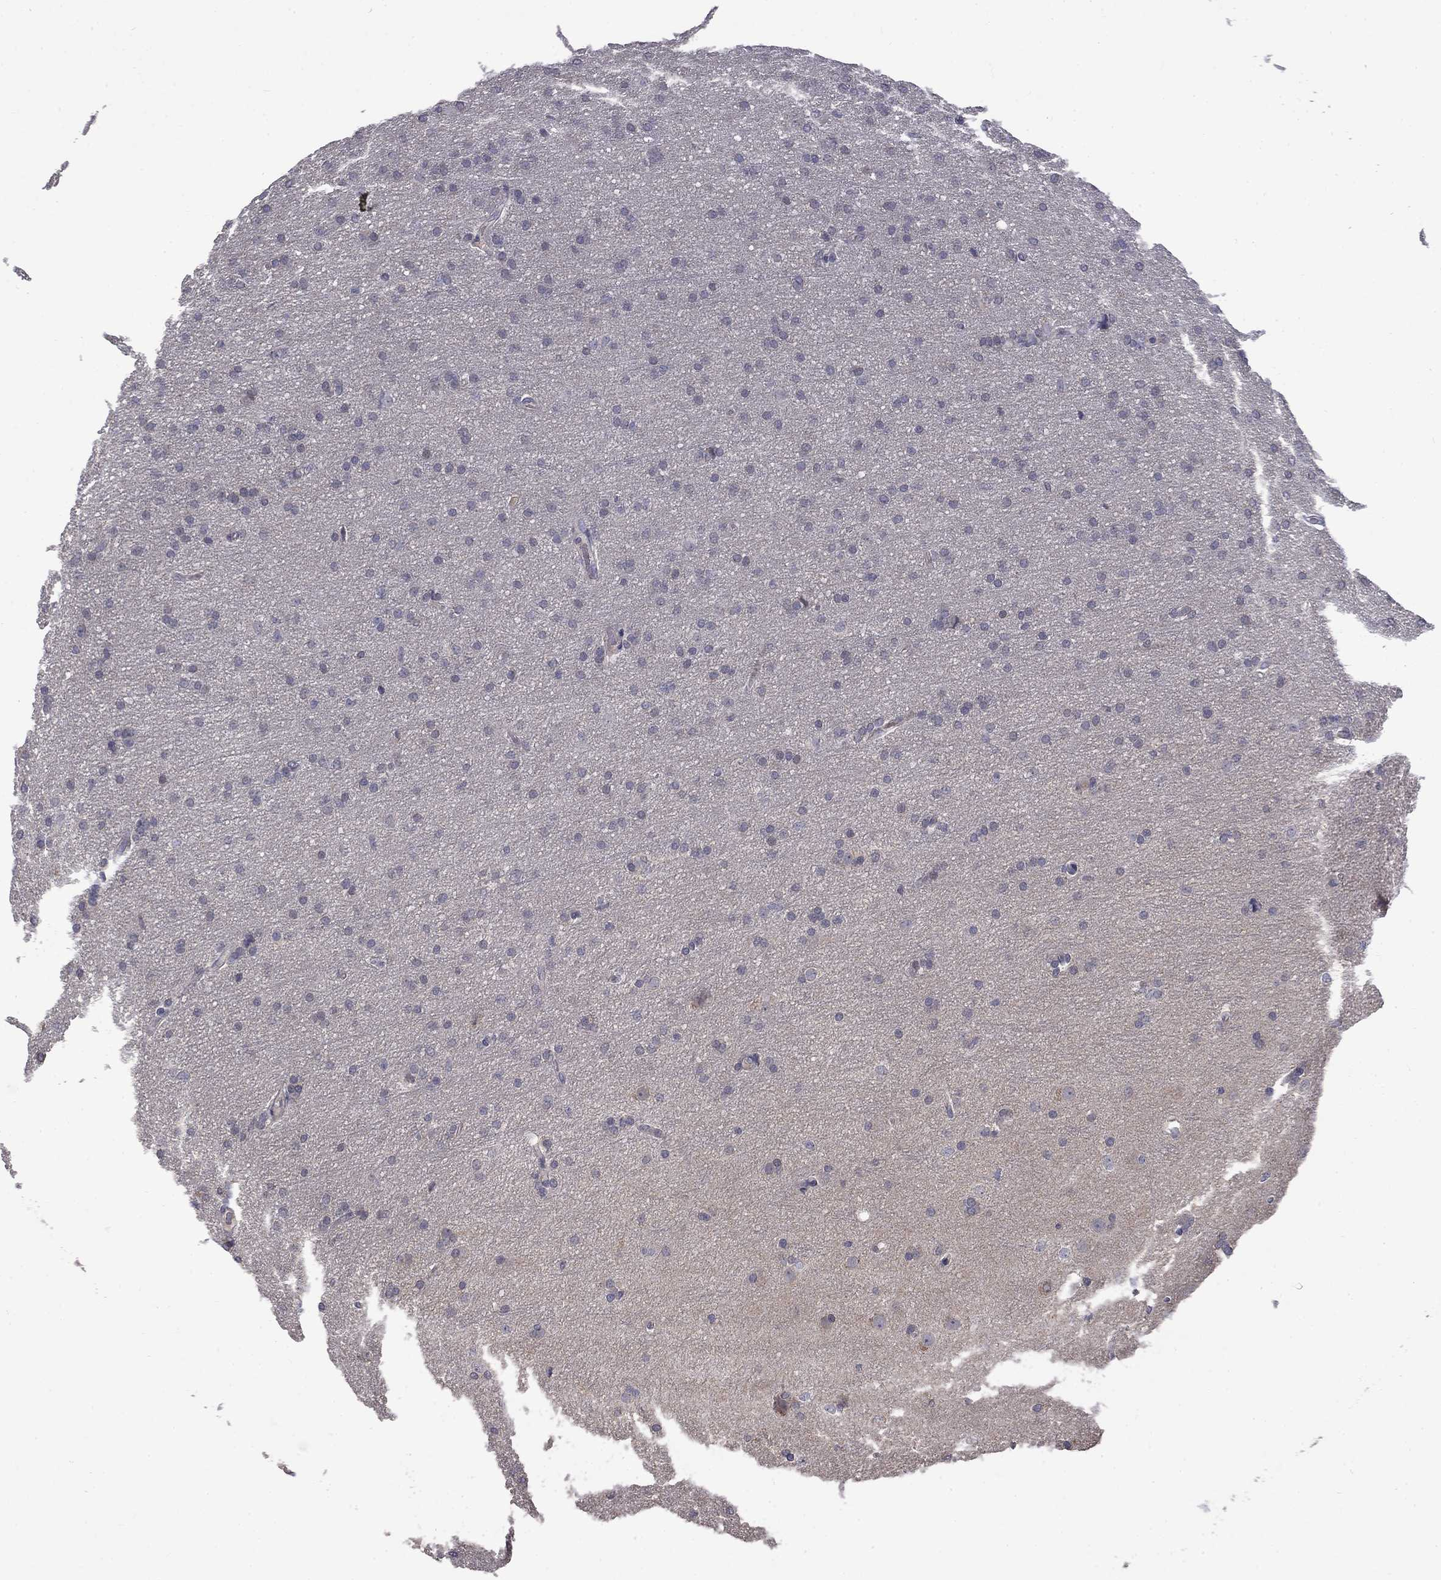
{"staining": {"intensity": "negative", "quantity": "none", "location": "none"}, "tissue": "glioma", "cell_type": "Tumor cells", "image_type": "cancer", "snomed": [{"axis": "morphology", "description": "Glioma, malignant, Low grade"}, {"axis": "topography", "description": "Brain"}], "caption": "Tumor cells show no significant staining in malignant glioma (low-grade).", "gene": "SLC39A14", "patient": {"sex": "female", "age": 32}}